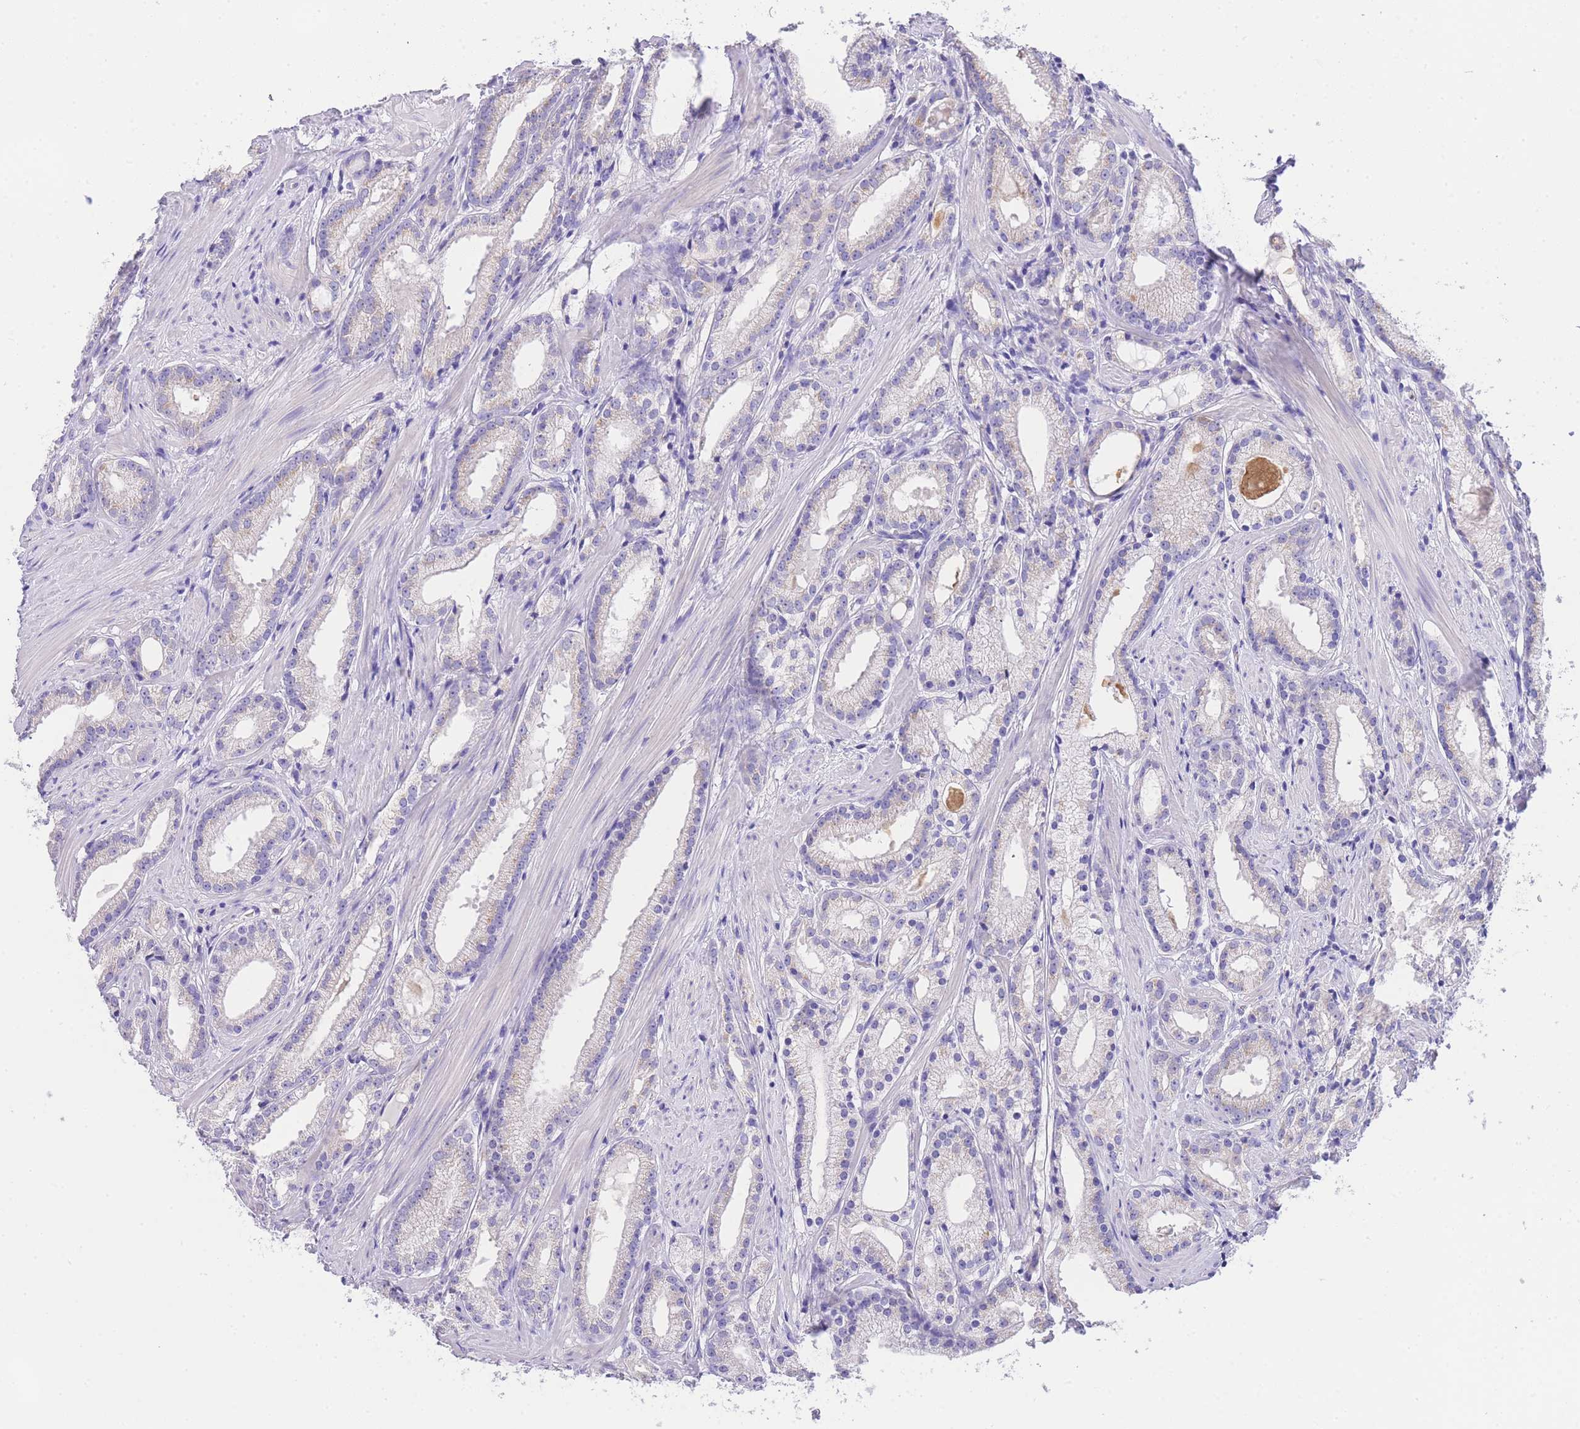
{"staining": {"intensity": "negative", "quantity": "none", "location": "none"}, "tissue": "prostate cancer", "cell_type": "Tumor cells", "image_type": "cancer", "snomed": [{"axis": "morphology", "description": "Adenocarcinoma, Low grade"}, {"axis": "topography", "description": "Prostate"}], "caption": "Tumor cells show no significant staining in prostate cancer.", "gene": "EPN2", "patient": {"sex": "male", "age": 57}}